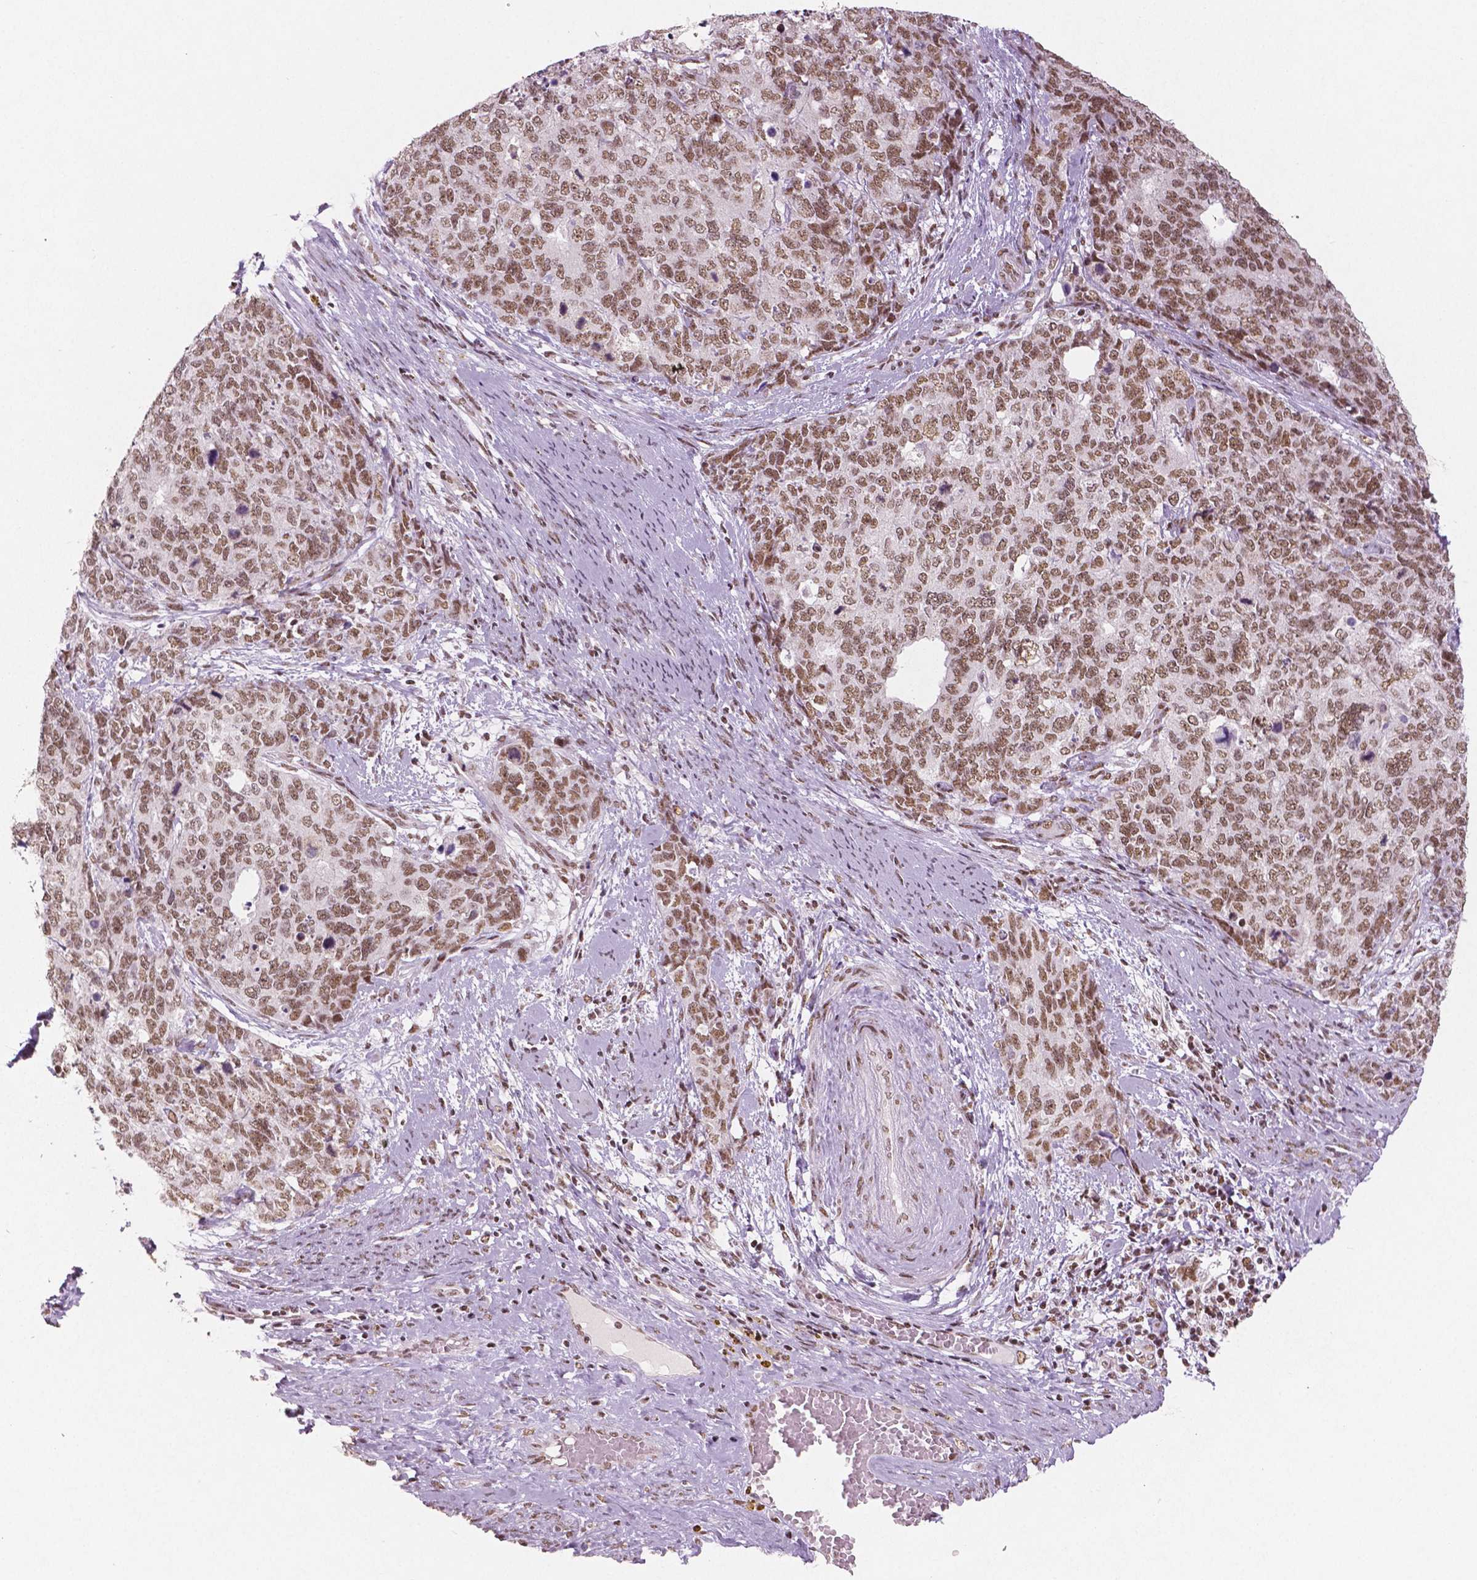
{"staining": {"intensity": "moderate", "quantity": ">75%", "location": "nuclear"}, "tissue": "cervical cancer", "cell_type": "Tumor cells", "image_type": "cancer", "snomed": [{"axis": "morphology", "description": "Squamous cell carcinoma, NOS"}, {"axis": "topography", "description": "Cervix"}], "caption": "Cervical squamous cell carcinoma tissue exhibits moderate nuclear staining in approximately >75% of tumor cells (brown staining indicates protein expression, while blue staining denotes nuclei).", "gene": "BRD4", "patient": {"sex": "female", "age": 63}}